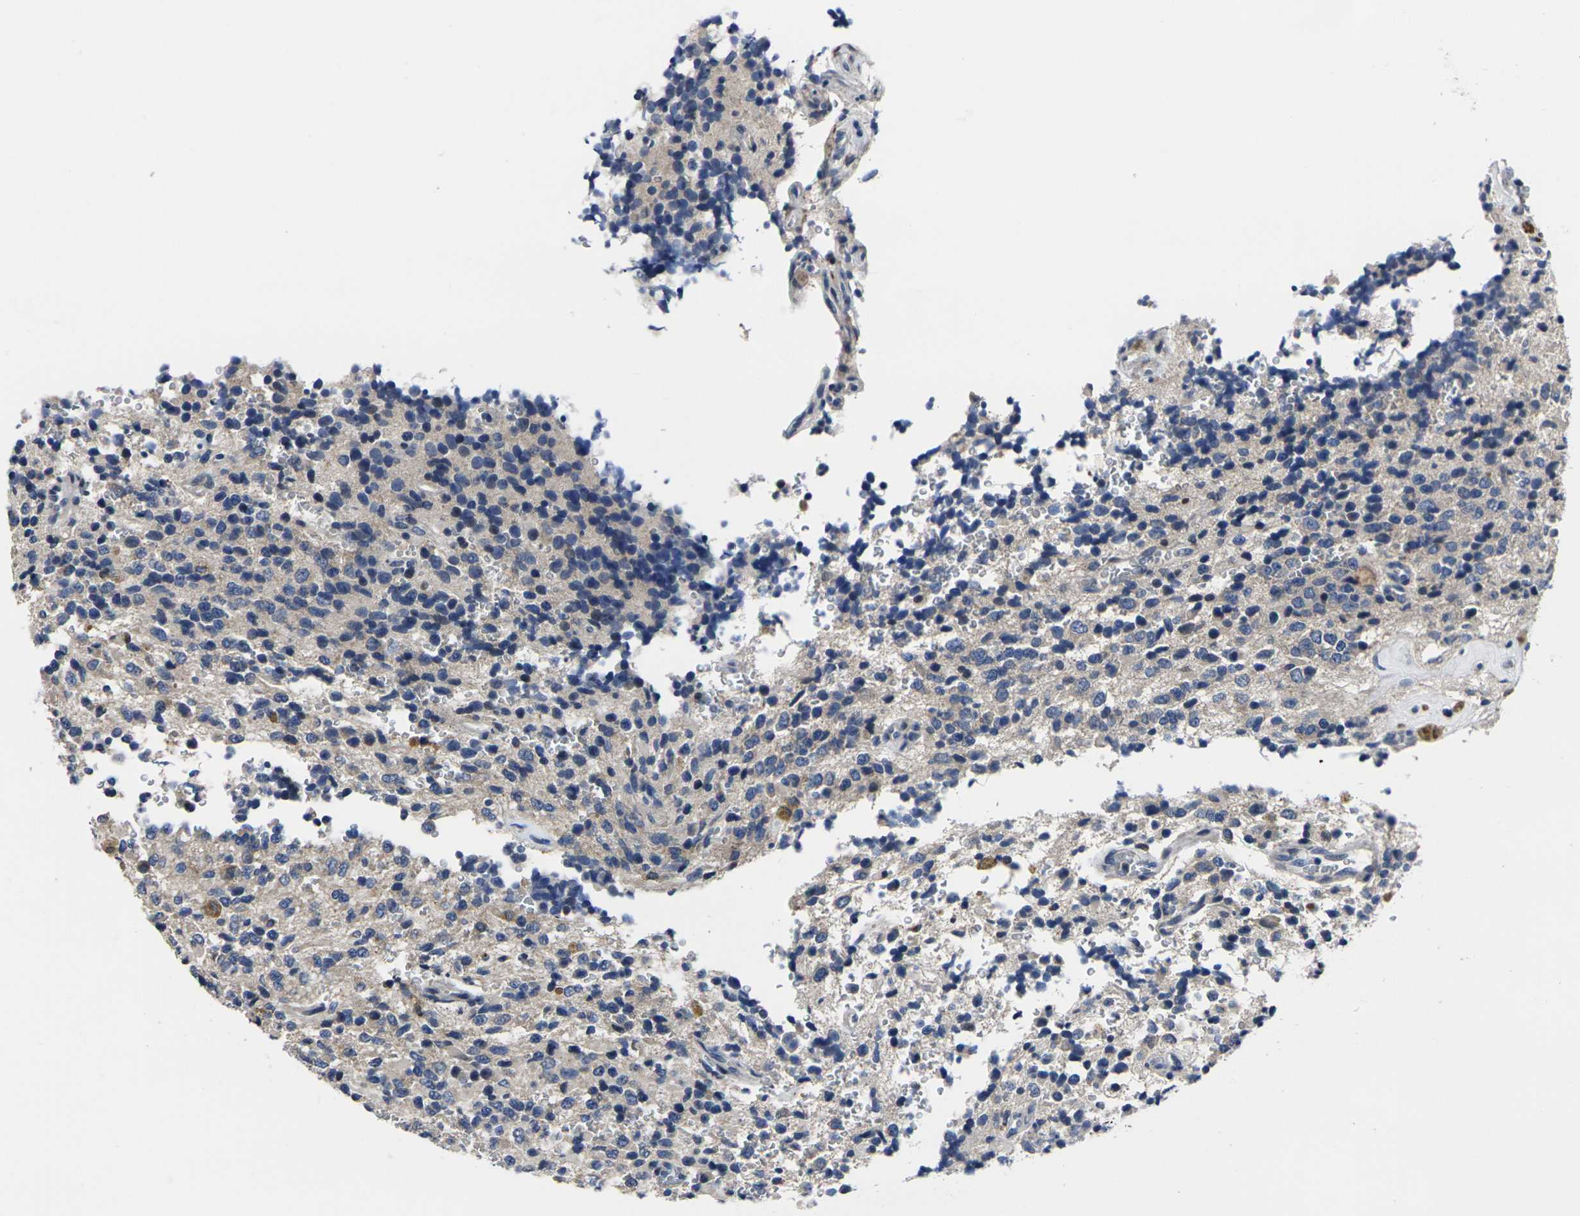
{"staining": {"intensity": "weak", "quantity": ">75%", "location": "cytoplasmic/membranous"}, "tissue": "glioma", "cell_type": "Tumor cells", "image_type": "cancer", "snomed": [{"axis": "morphology", "description": "Glioma, malignant, High grade"}, {"axis": "topography", "description": "pancreas cauda"}], "caption": "Tumor cells reveal low levels of weak cytoplasmic/membranous staining in about >75% of cells in human malignant high-grade glioma. Using DAB (3,3'-diaminobenzidine) (brown) and hematoxylin (blue) stains, captured at high magnification using brightfield microscopy.", "gene": "CYP2C8", "patient": {"sex": "male", "age": 60}}